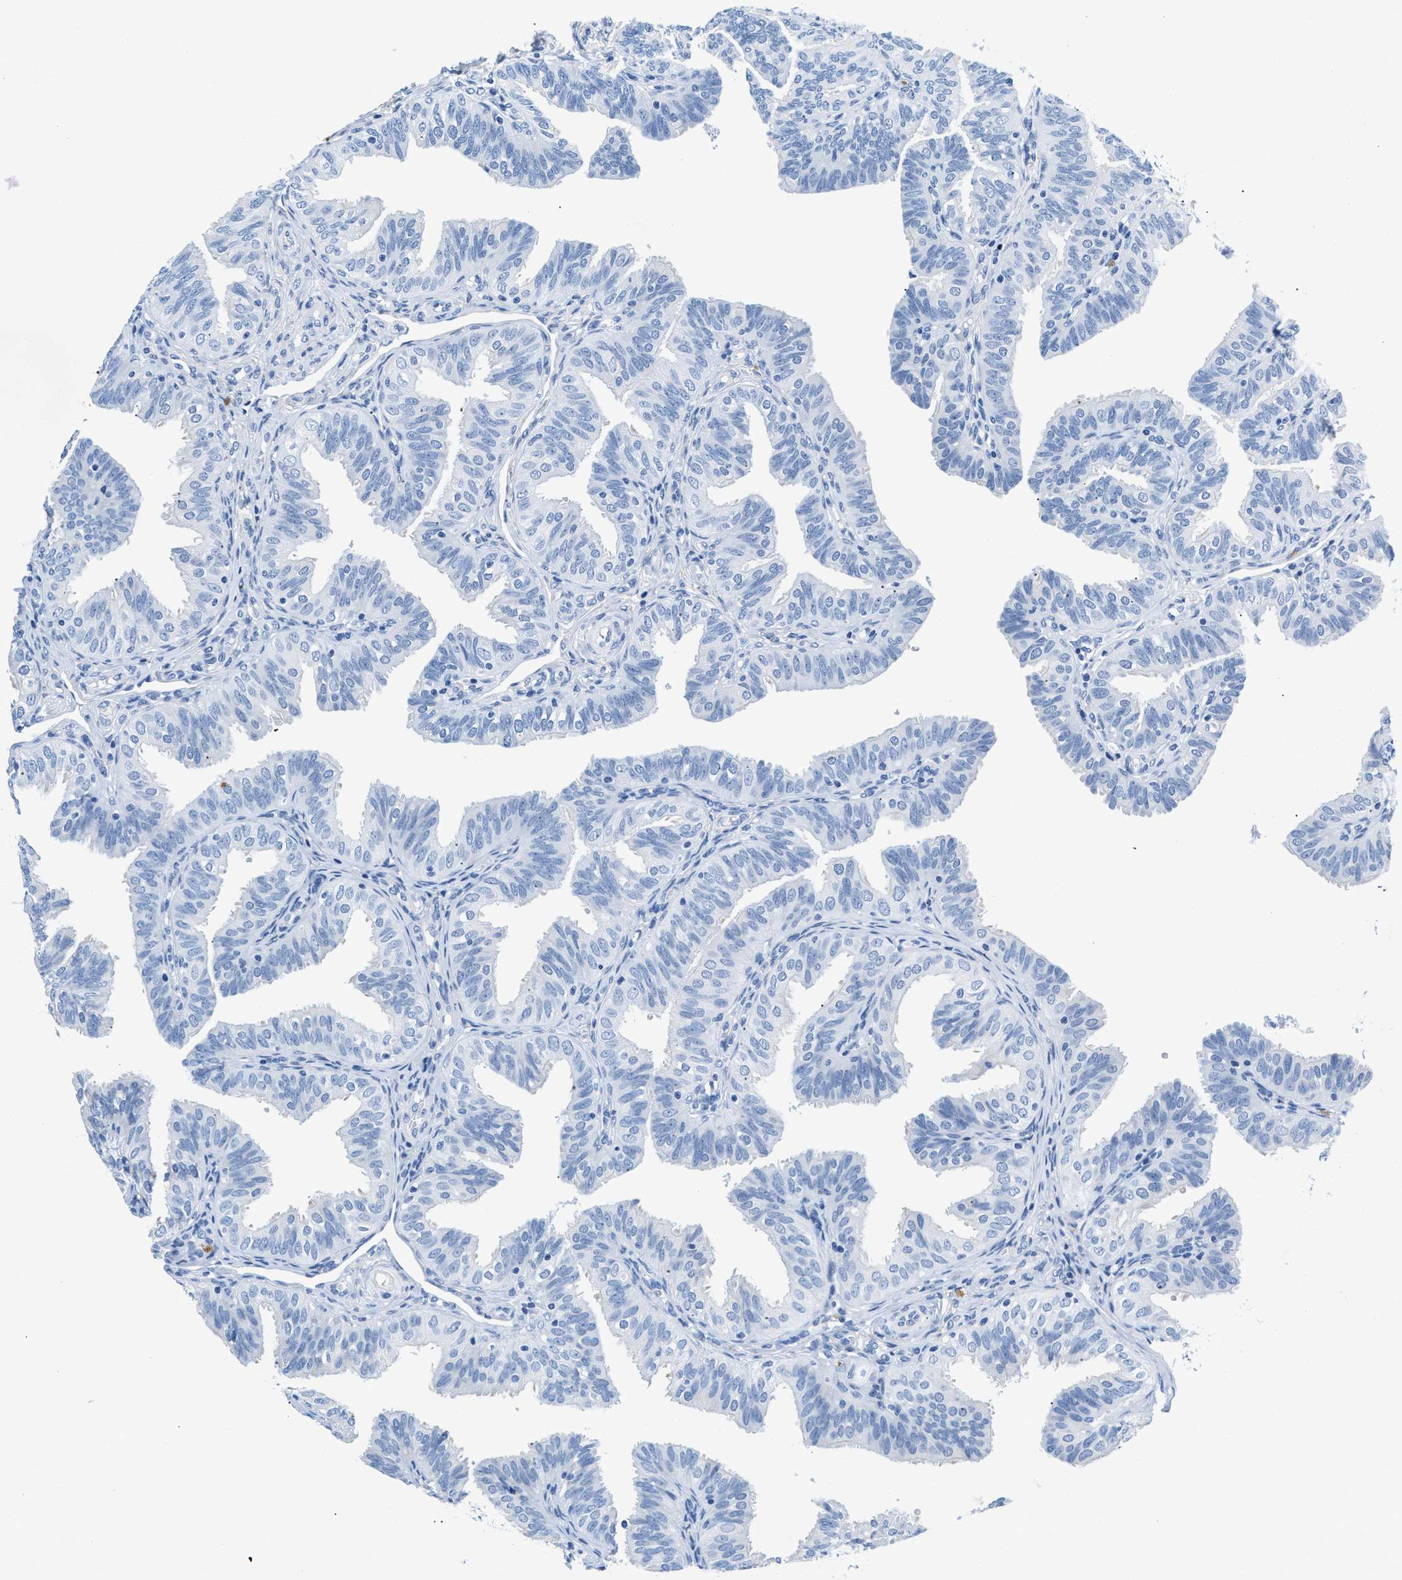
{"staining": {"intensity": "negative", "quantity": "none", "location": "none"}, "tissue": "fallopian tube", "cell_type": "Glandular cells", "image_type": "normal", "snomed": [{"axis": "morphology", "description": "Normal tissue, NOS"}, {"axis": "topography", "description": "Fallopian tube"}], "caption": "Immunohistochemistry (IHC) of normal human fallopian tube reveals no expression in glandular cells. (DAB (3,3'-diaminobenzidine) immunohistochemistry (IHC) with hematoxylin counter stain).", "gene": "SLFN13", "patient": {"sex": "female", "age": 35}}